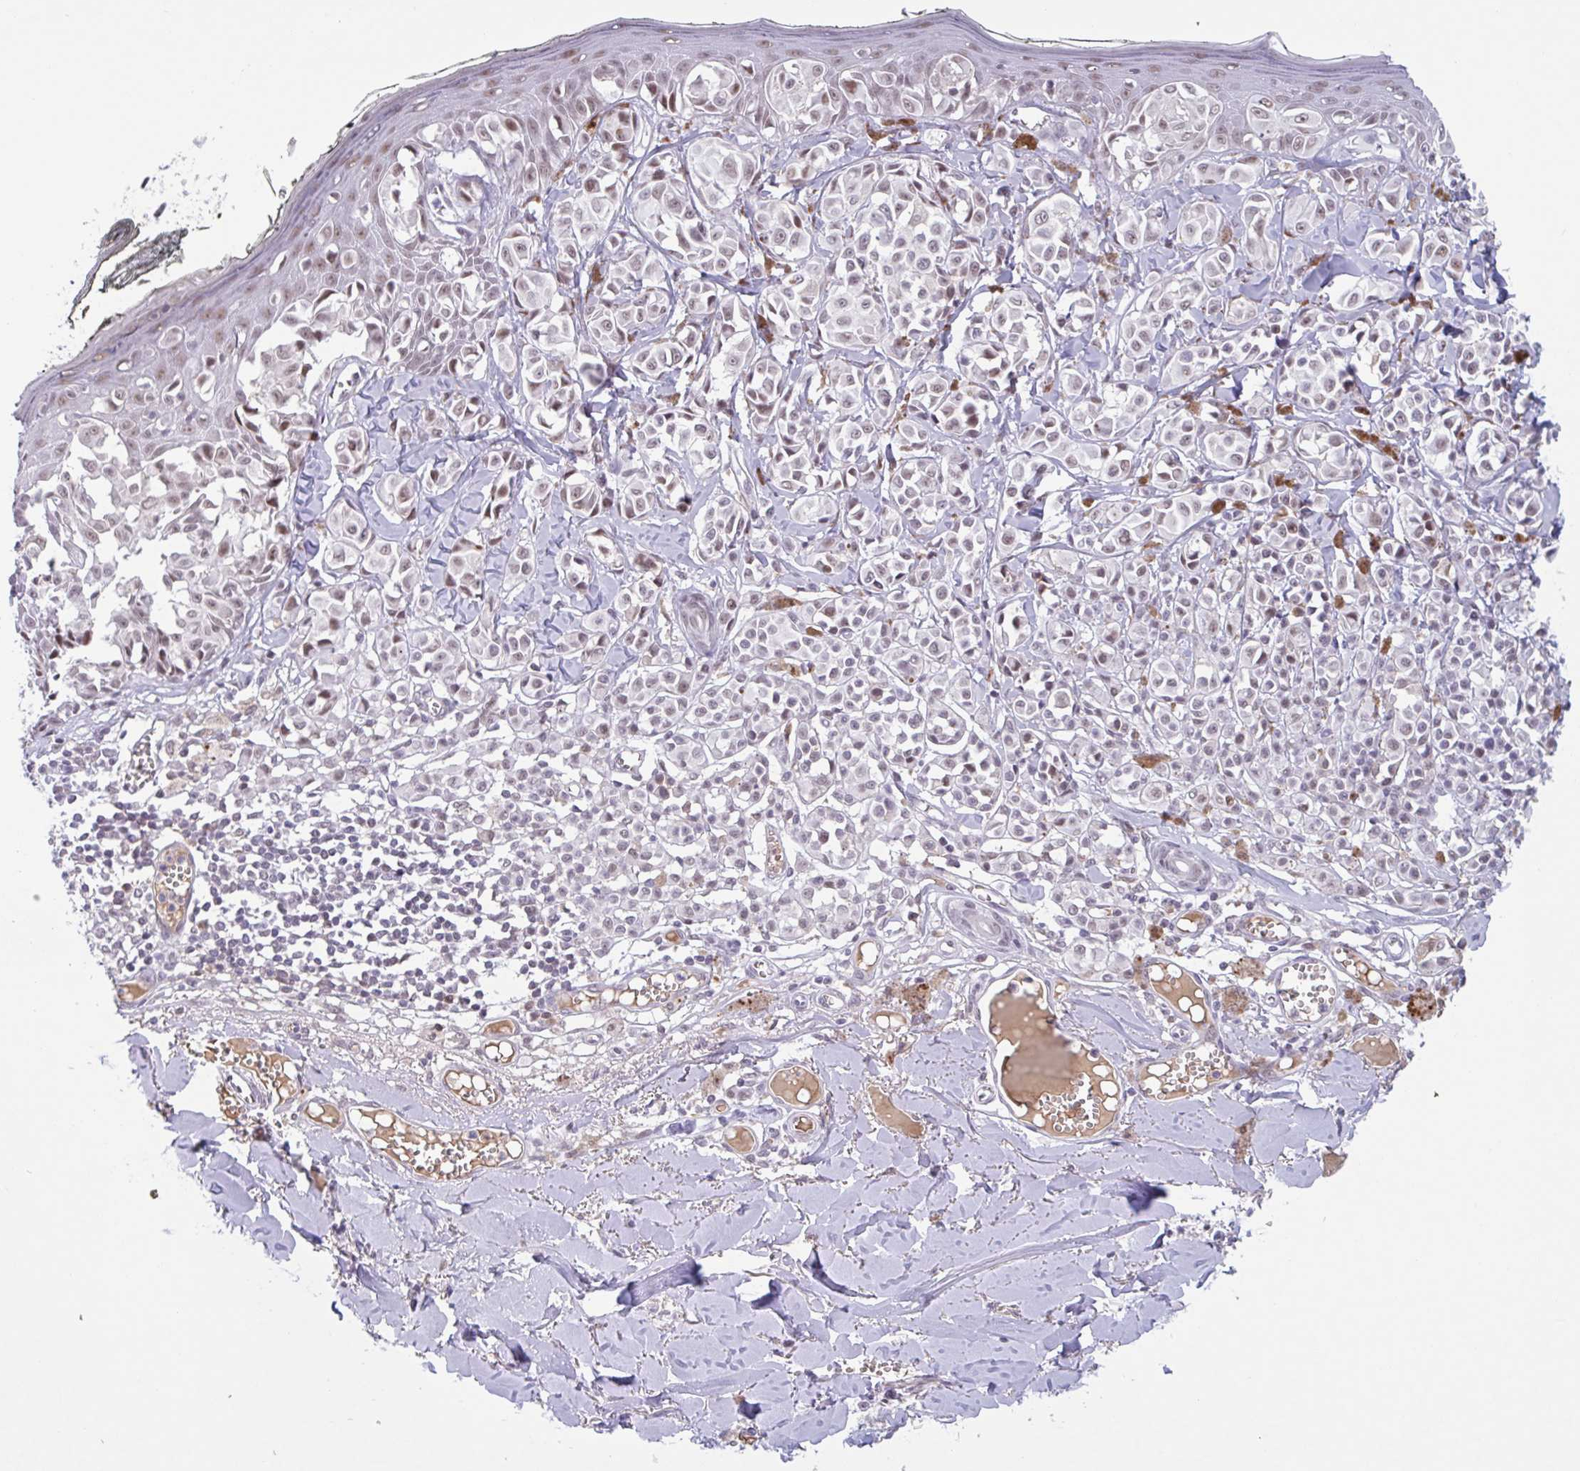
{"staining": {"intensity": "moderate", "quantity": "25%-75%", "location": "nuclear"}, "tissue": "melanoma", "cell_type": "Tumor cells", "image_type": "cancer", "snomed": [{"axis": "morphology", "description": "Malignant melanoma, NOS"}, {"axis": "topography", "description": "Skin"}], "caption": "Malignant melanoma tissue exhibits moderate nuclear staining in about 25%-75% of tumor cells, visualized by immunohistochemistry. (IHC, brightfield microscopy, high magnification).", "gene": "PLG", "patient": {"sex": "female", "age": 43}}